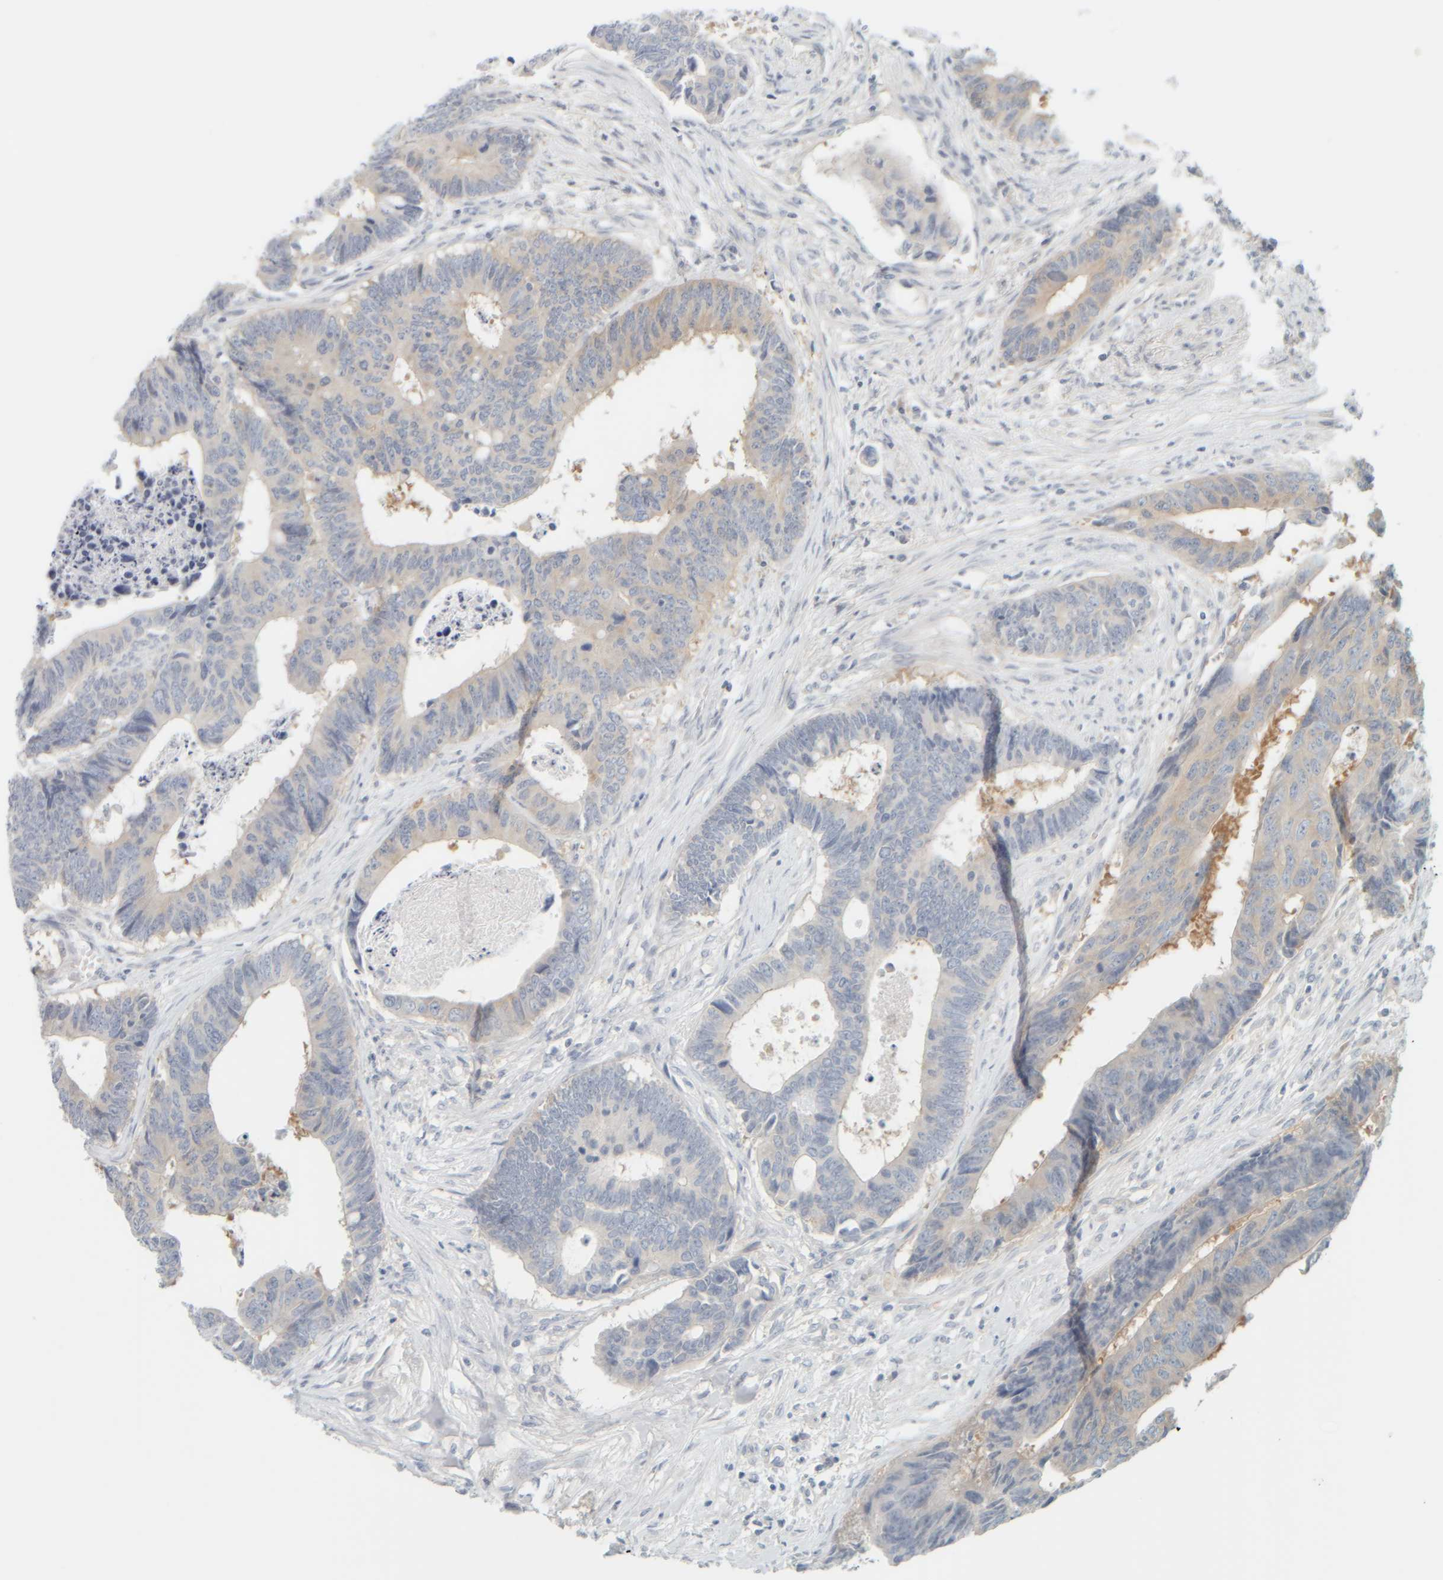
{"staining": {"intensity": "weak", "quantity": "<25%", "location": "cytoplasmic/membranous"}, "tissue": "colorectal cancer", "cell_type": "Tumor cells", "image_type": "cancer", "snomed": [{"axis": "morphology", "description": "Adenocarcinoma, NOS"}, {"axis": "topography", "description": "Rectum"}], "caption": "Tumor cells show no significant protein positivity in adenocarcinoma (colorectal).", "gene": "PTGES3L-AARSD1", "patient": {"sex": "male", "age": 84}}